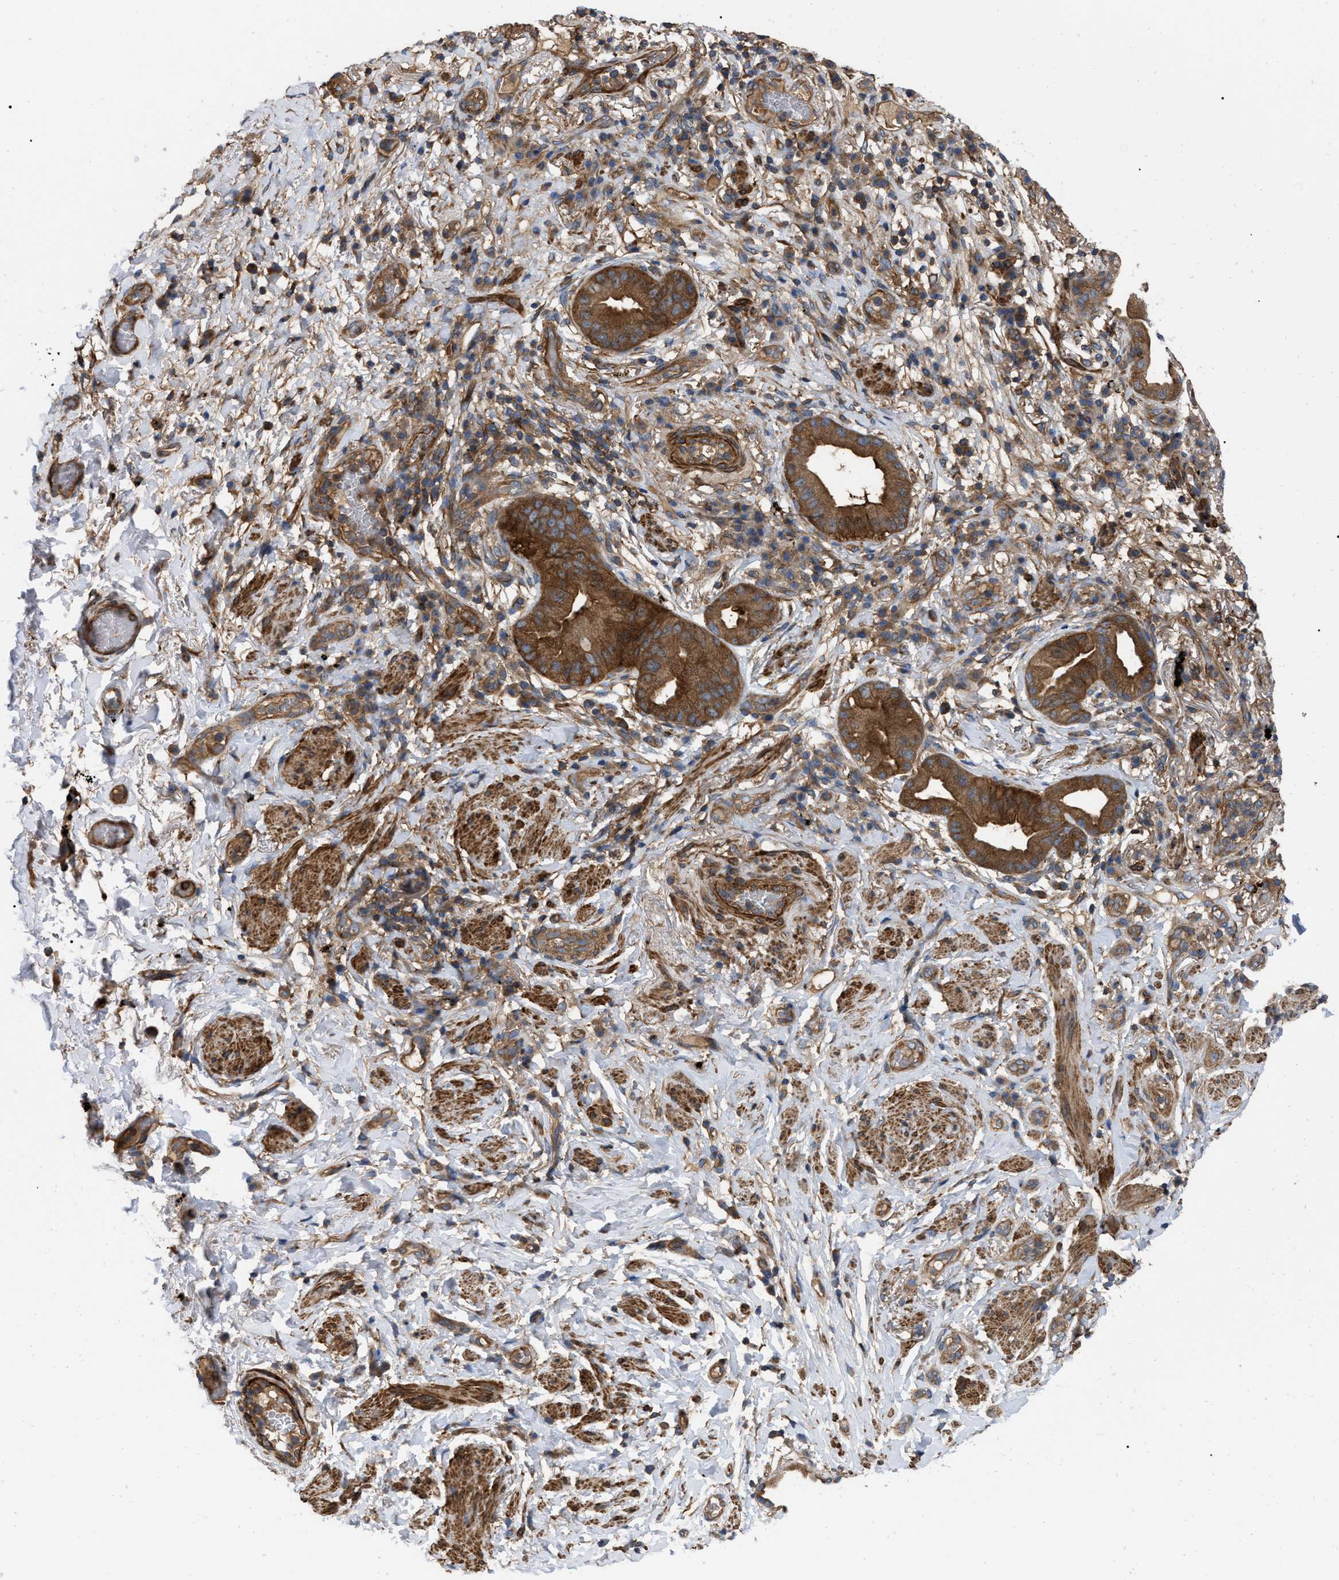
{"staining": {"intensity": "strong", "quantity": ">75%", "location": "cytoplasmic/membranous"}, "tissue": "lung cancer", "cell_type": "Tumor cells", "image_type": "cancer", "snomed": [{"axis": "morphology", "description": "Normal tissue, NOS"}, {"axis": "morphology", "description": "Adenocarcinoma, NOS"}, {"axis": "topography", "description": "Bronchus"}, {"axis": "topography", "description": "Lung"}], "caption": "An immunohistochemistry histopathology image of tumor tissue is shown. Protein staining in brown labels strong cytoplasmic/membranous positivity in lung cancer (adenocarcinoma) within tumor cells.", "gene": "RABEP1", "patient": {"sex": "female", "age": 70}}